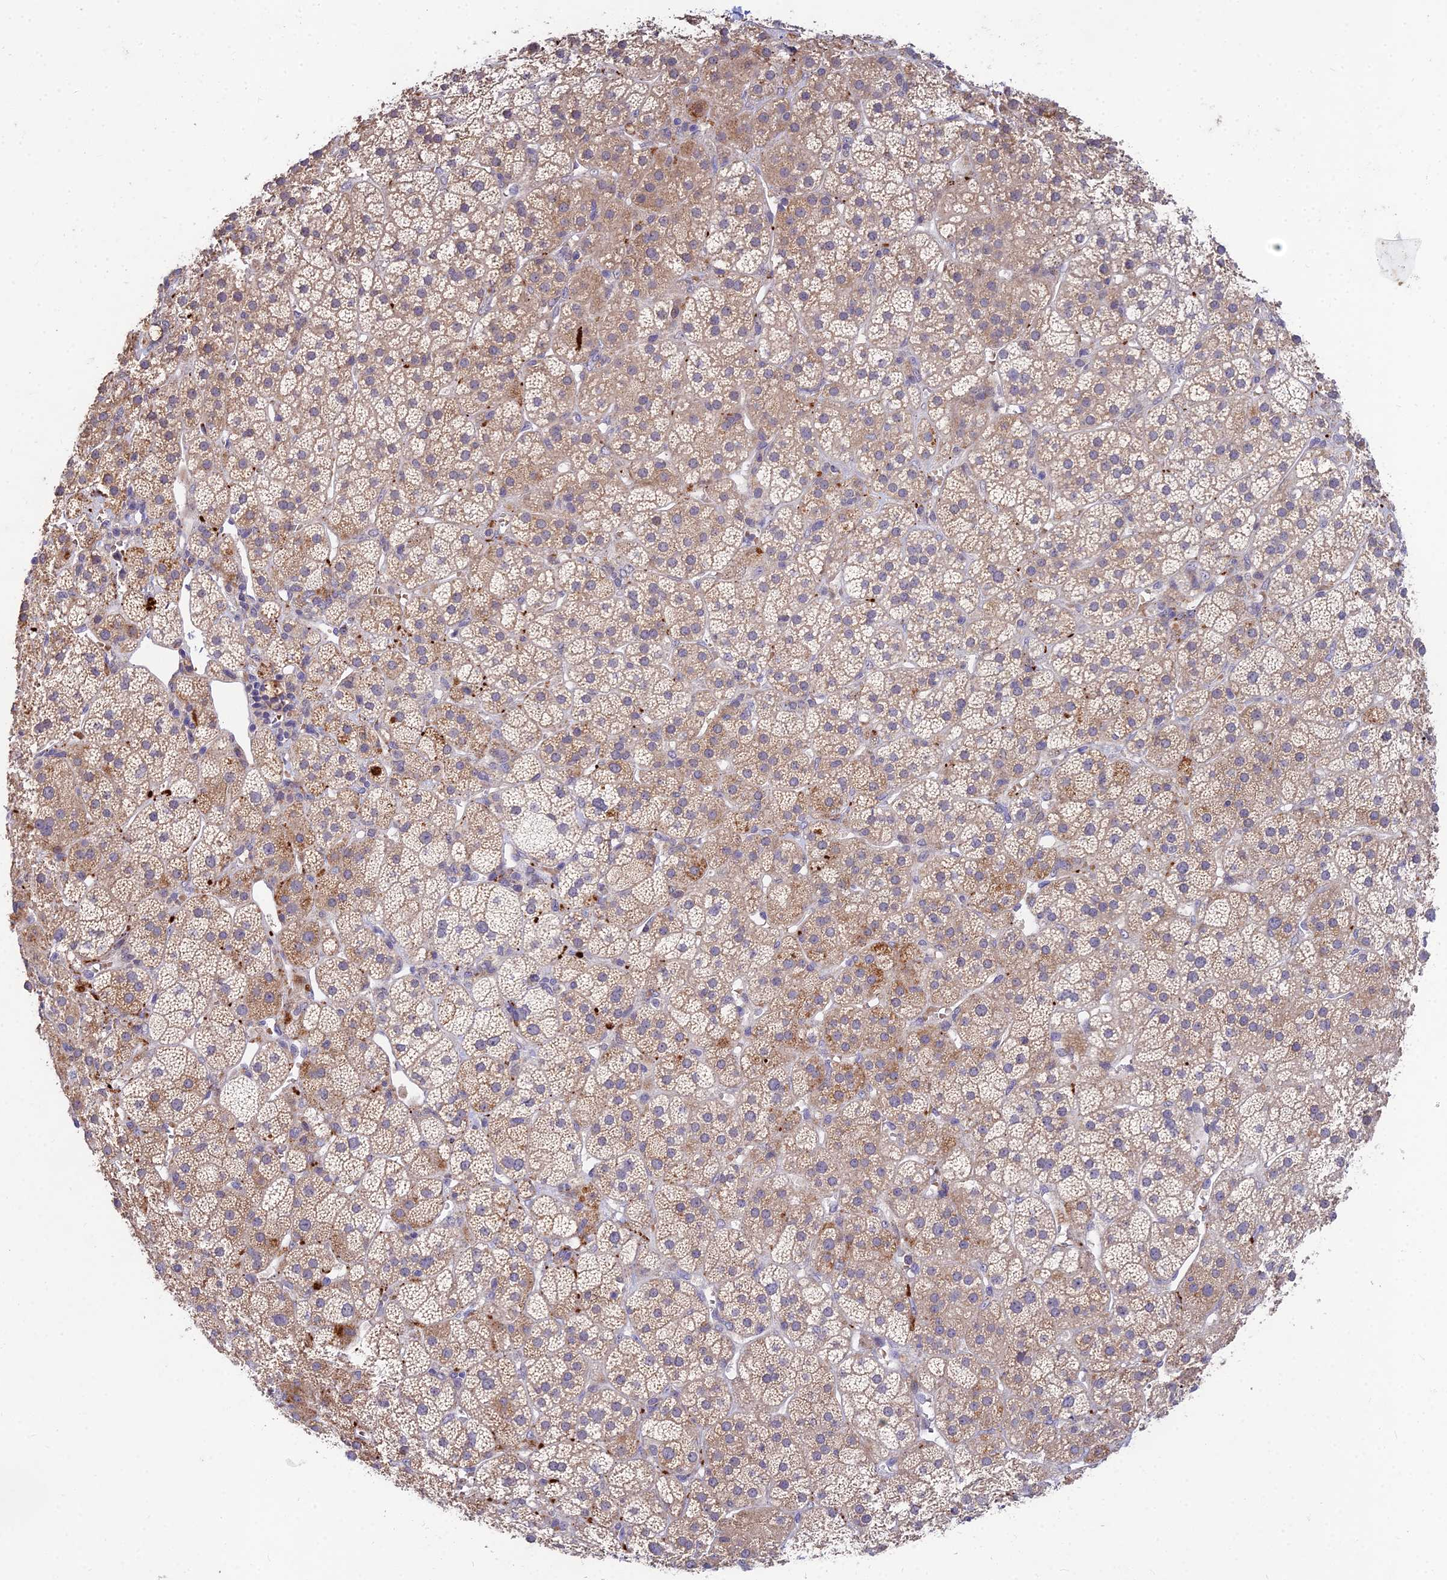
{"staining": {"intensity": "moderate", "quantity": ">75%", "location": "cytoplasmic/membranous"}, "tissue": "adrenal gland", "cell_type": "Glandular cells", "image_type": "normal", "snomed": [{"axis": "morphology", "description": "Normal tissue, NOS"}, {"axis": "topography", "description": "Adrenal gland"}], "caption": "High-power microscopy captured an immunohistochemistry (IHC) image of normal adrenal gland, revealing moderate cytoplasmic/membranous positivity in about >75% of glandular cells. The protein is shown in brown color, while the nuclei are stained blue.", "gene": "WDR43", "patient": {"sex": "female", "age": 70}}